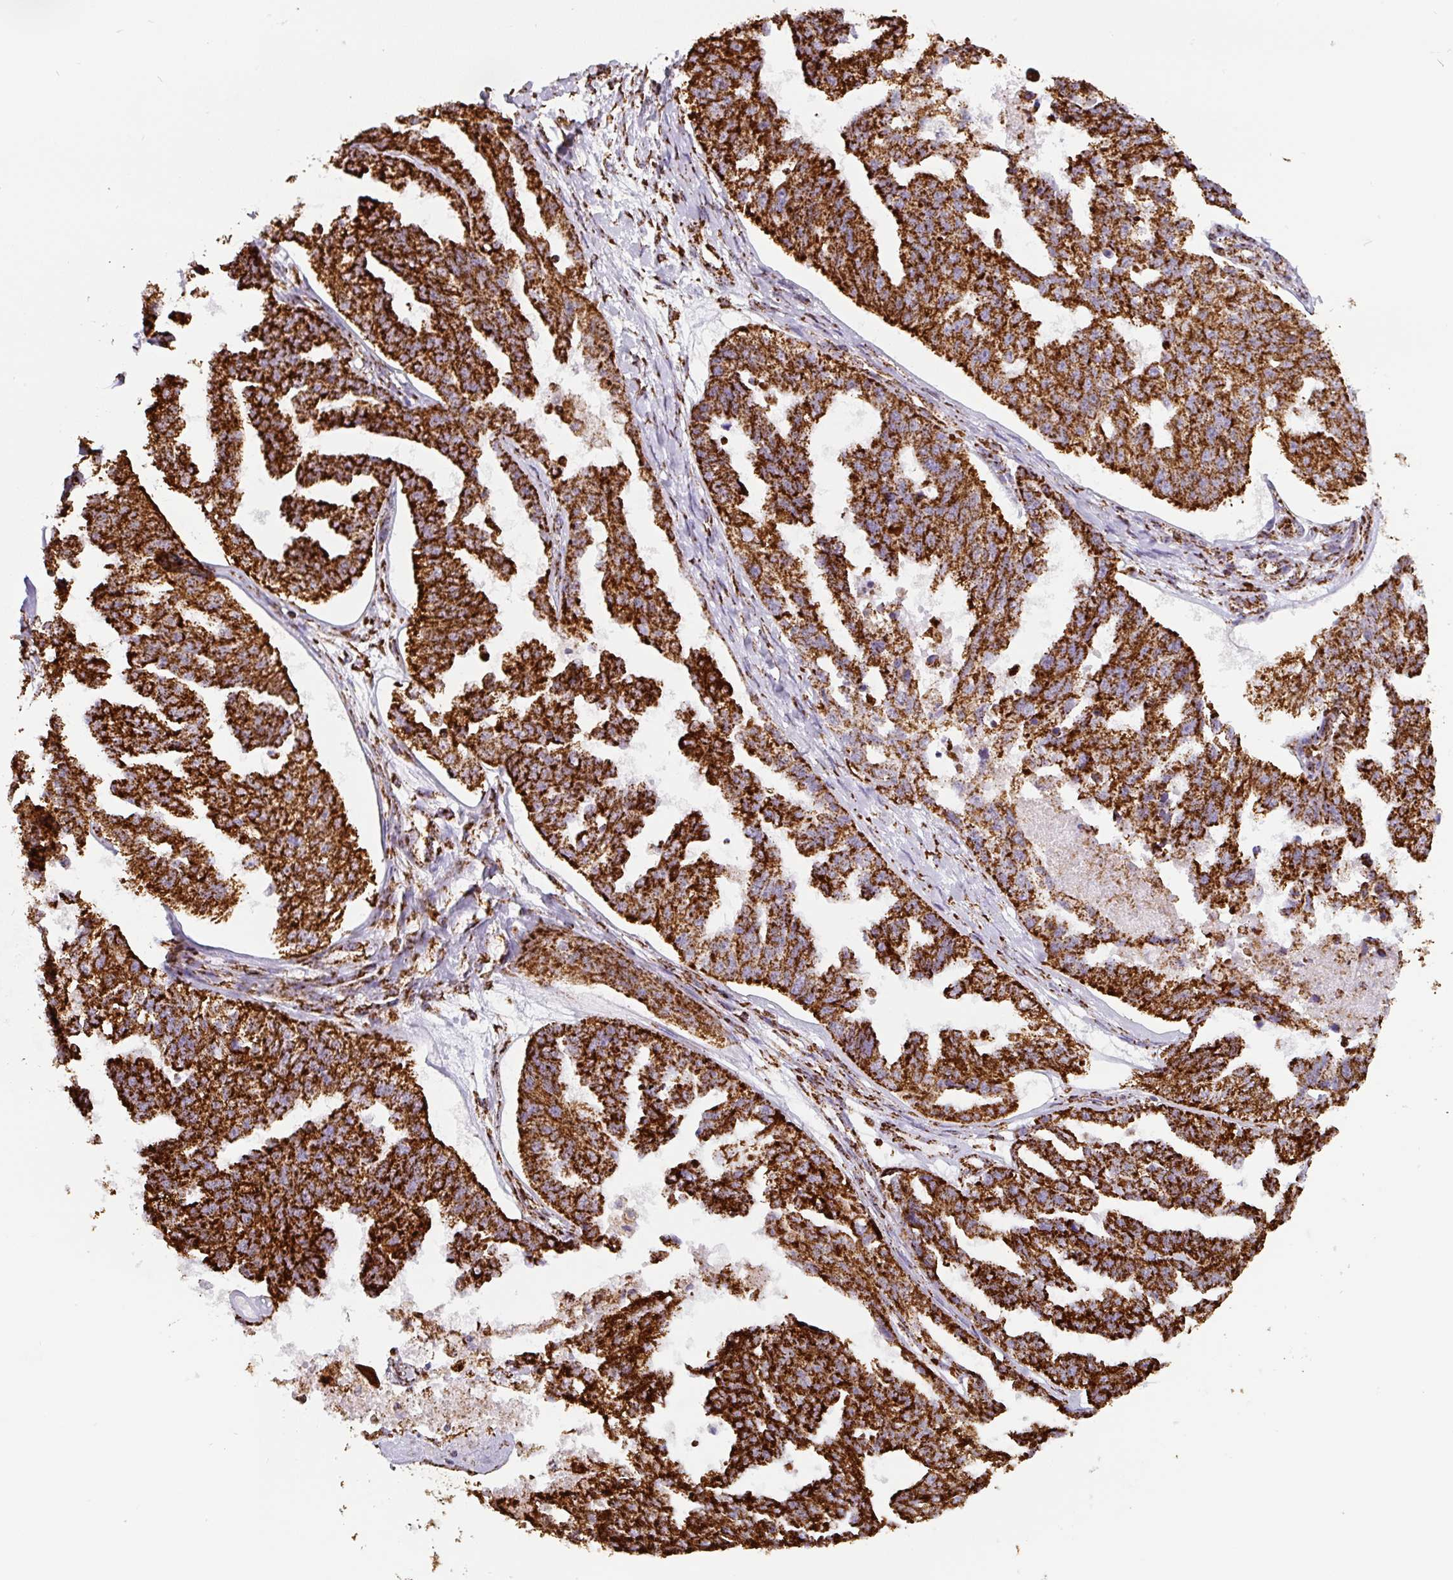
{"staining": {"intensity": "strong", "quantity": ">75%", "location": "cytoplasmic/membranous"}, "tissue": "ovarian cancer", "cell_type": "Tumor cells", "image_type": "cancer", "snomed": [{"axis": "morphology", "description": "Cystadenocarcinoma, serous, NOS"}, {"axis": "topography", "description": "Ovary"}], "caption": "IHC staining of ovarian cancer (serous cystadenocarcinoma), which exhibits high levels of strong cytoplasmic/membranous positivity in about >75% of tumor cells indicating strong cytoplasmic/membranous protein staining. The staining was performed using DAB (3,3'-diaminobenzidine) (brown) for protein detection and nuclei were counterstained in hematoxylin (blue).", "gene": "ATP5F1A", "patient": {"sex": "female", "age": 58}}